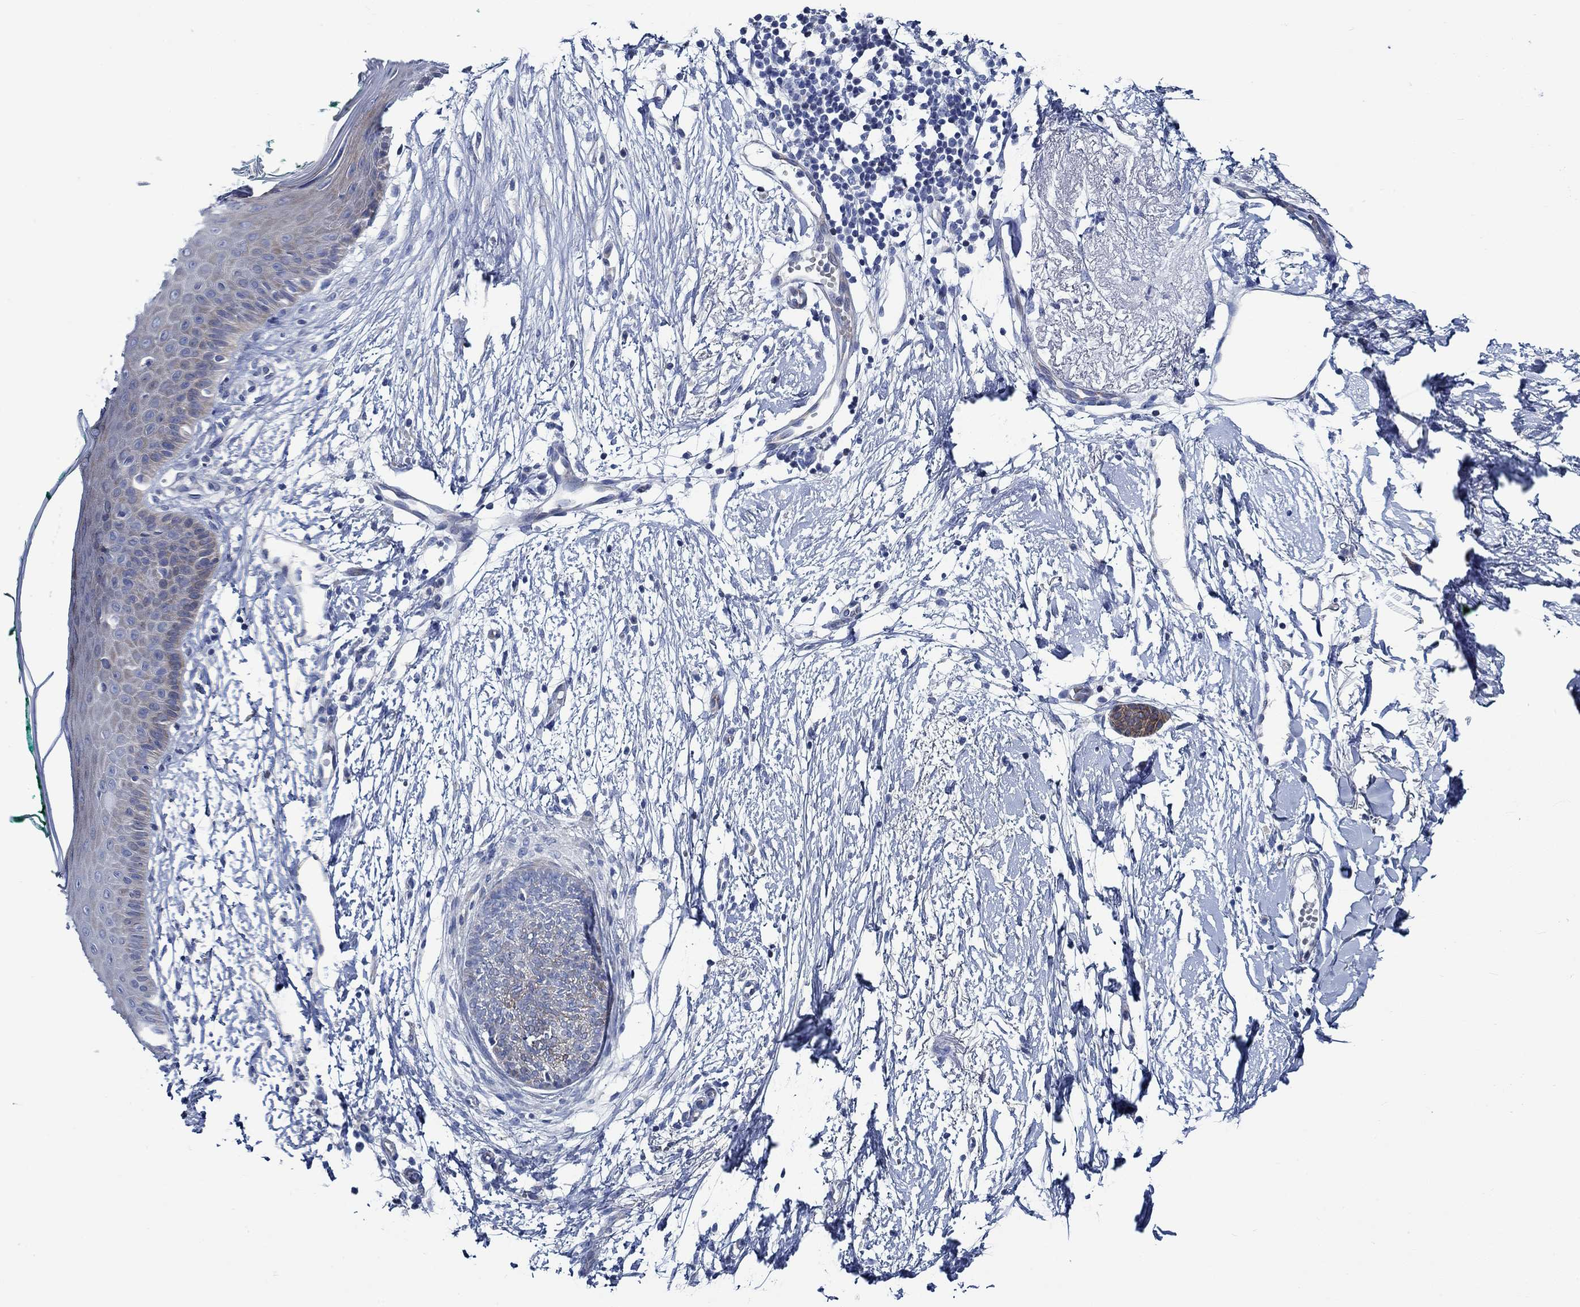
{"staining": {"intensity": "negative", "quantity": "none", "location": "none"}, "tissue": "skin cancer", "cell_type": "Tumor cells", "image_type": "cancer", "snomed": [{"axis": "morphology", "description": "Normal tissue, NOS"}, {"axis": "morphology", "description": "Basal cell carcinoma"}, {"axis": "topography", "description": "Skin"}], "caption": "High magnification brightfield microscopy of skin basal cell carcinoma stained with DAB (3,3'-diaminobenzidine) (brown) and counterstained with hematoxylin (blue): tumor cells show no significant expression. (DAB immunohistochemistry, high magnification).", "gene": "SVEP1", "patient": {"sex": "male", "age": 84}}